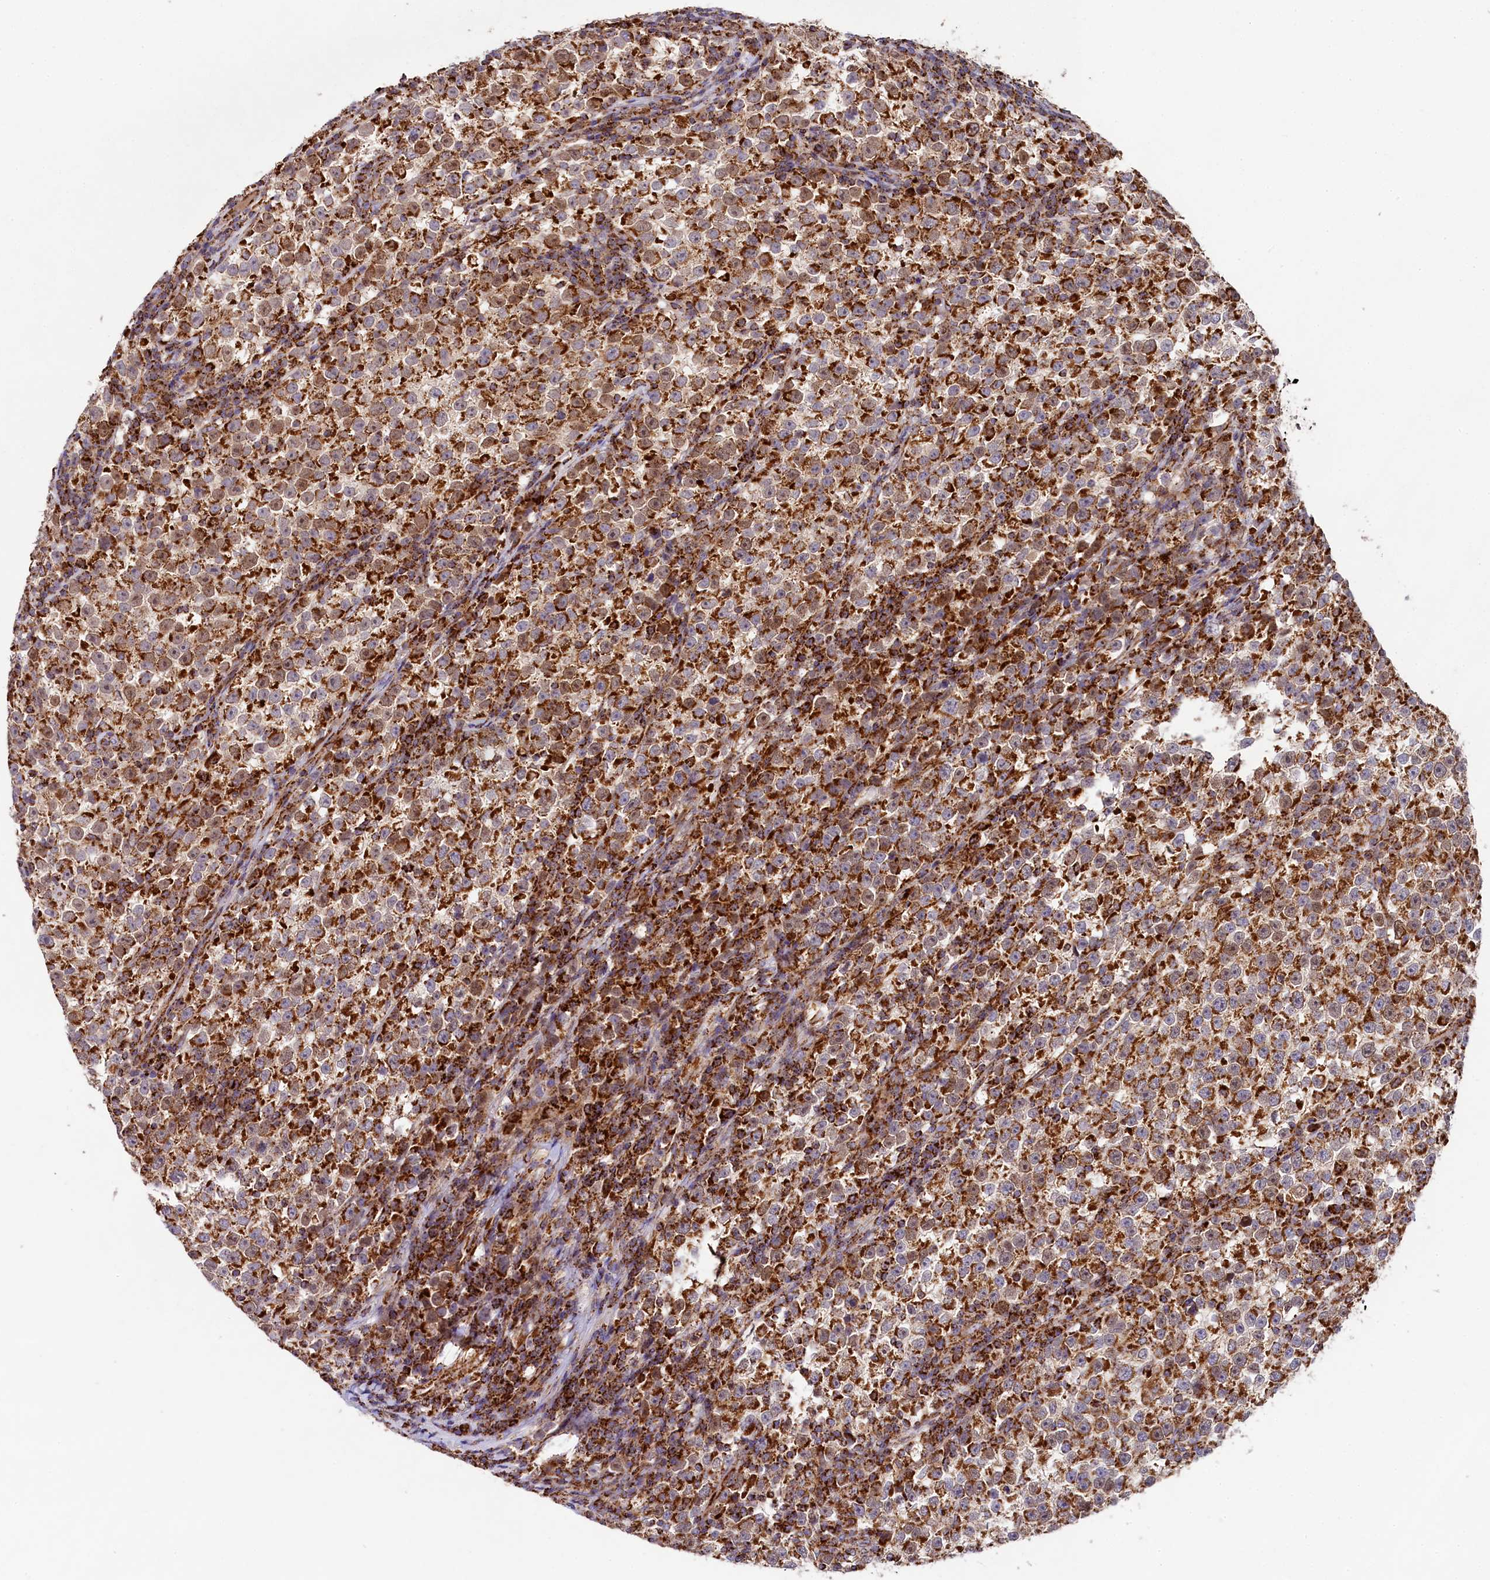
{"staining": {"intensity": "strong", "quantity": ">75%", "location": "cytoplasmic/membranous"}, "tissue": "testis cancer", "cell_type": "Tumor cells", "image_type": "cancer", "snomed": [{"axis": "morphology", "description": "Normal tissue, NOS"}, {"axis": "morphology", "description": "Seminoma, NOS"}, {"axis": "topography", "description": "Testis"}], "caption": "Immunohistochemistry (IHC) image of neoplastic tissue: testis cancer stained using IHC displays high levels of strong protein expression localized specifically in the cytoplasmic/membranous of tumor cells, appearing as a cytoplasmic/membranous brown color.", "gene": "CLYBL", "patient": {"sex": "male", "age": 43}}